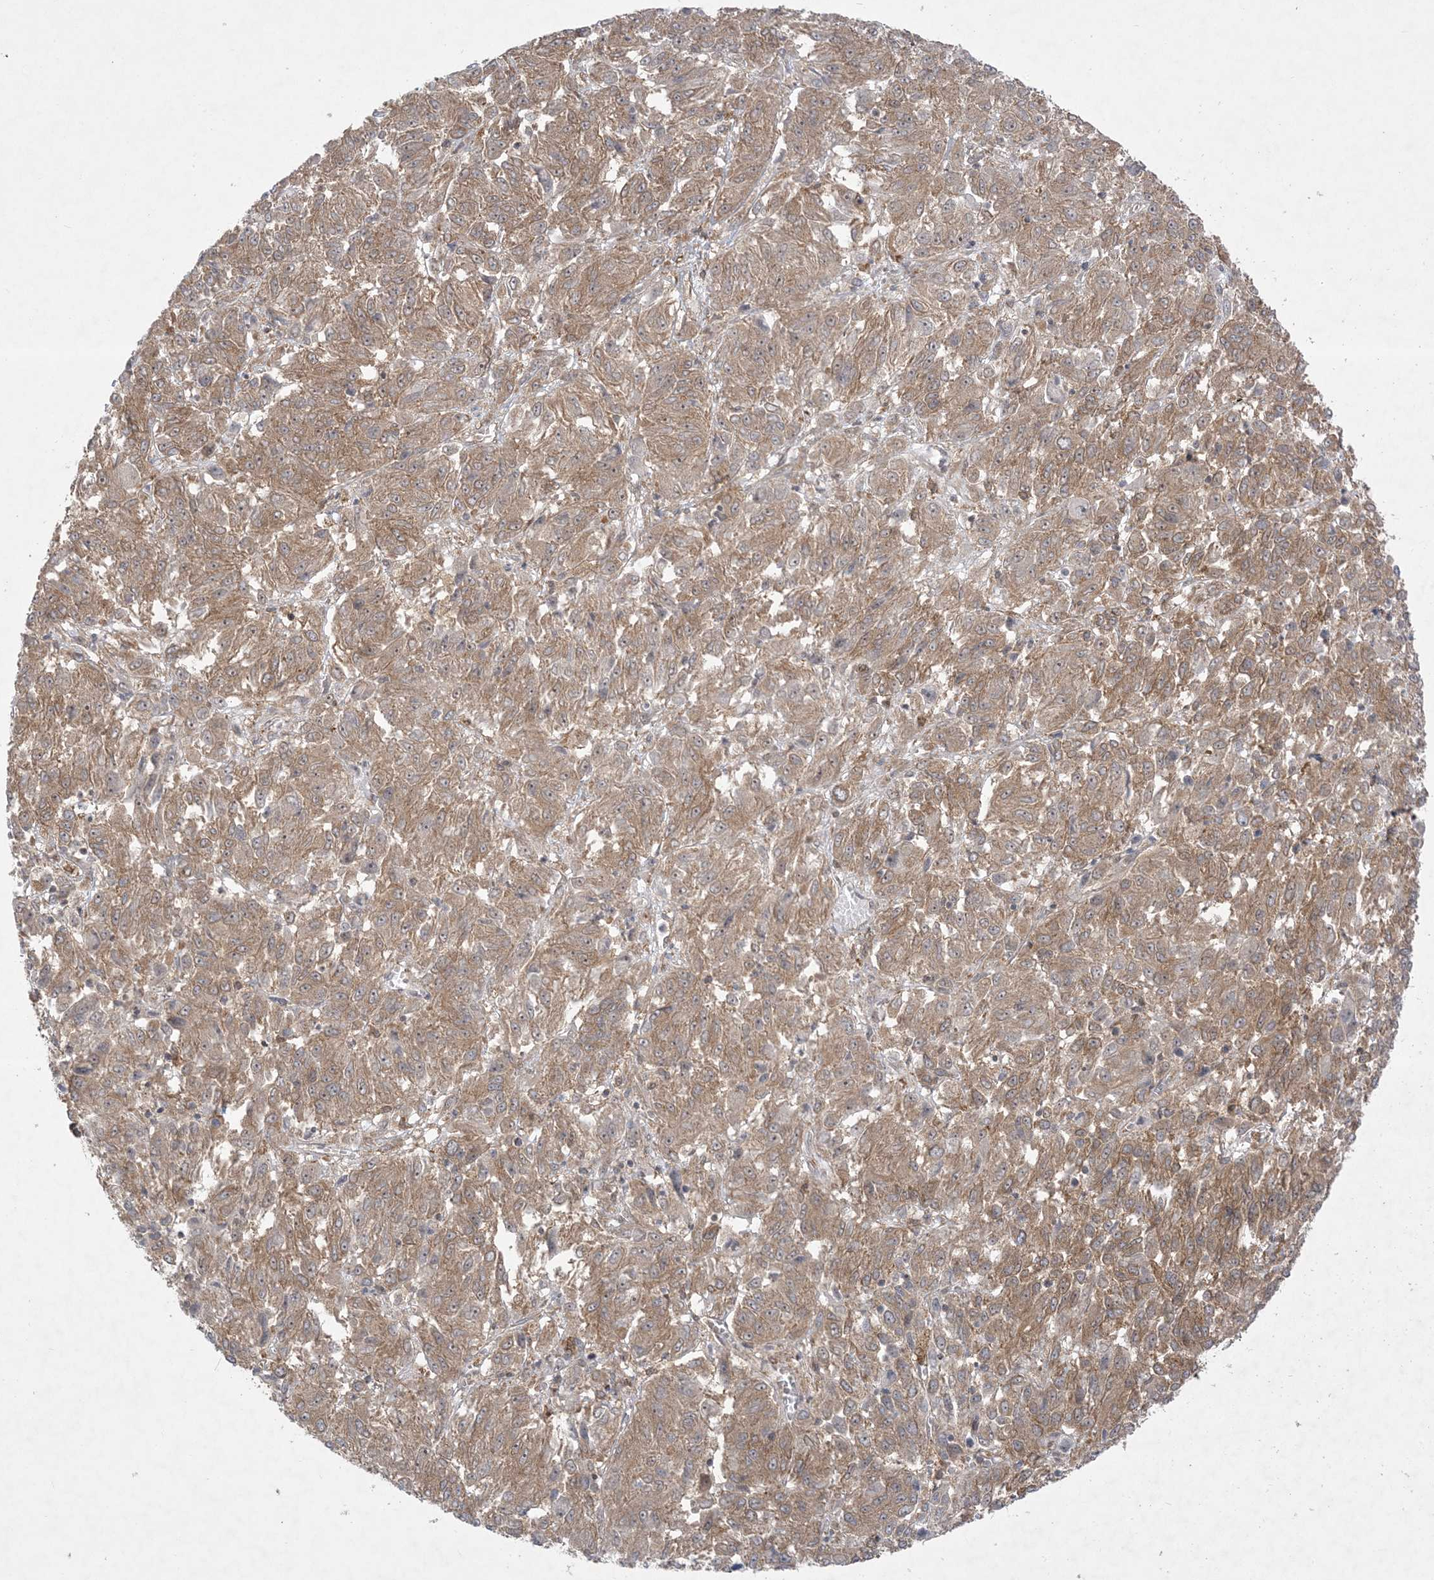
{"staining": {"intensity": "moderate", "quantity": ">75%", "location": "cytoplasmic/membranous"}, "tissue": "melanoma", "cell_type": "Tumor cells", "image_type": "cancer", "snomed": [{"axis": "morphology", "description": "Malignant melanoma, Metastatic site"}, {"axis": "topography", "description": "Lung"}], "caption": "High-magnification brightfield microscopy of melanoma stained with DAB (brown) and counterstained with hematoxylin (blue). tumor cells exhibit moderate cytoplasmic/membranous positivity is seen in approximately>75% of cells.", "gene": "SOGA3", "patient": {"sex": "male", "age": 64}}